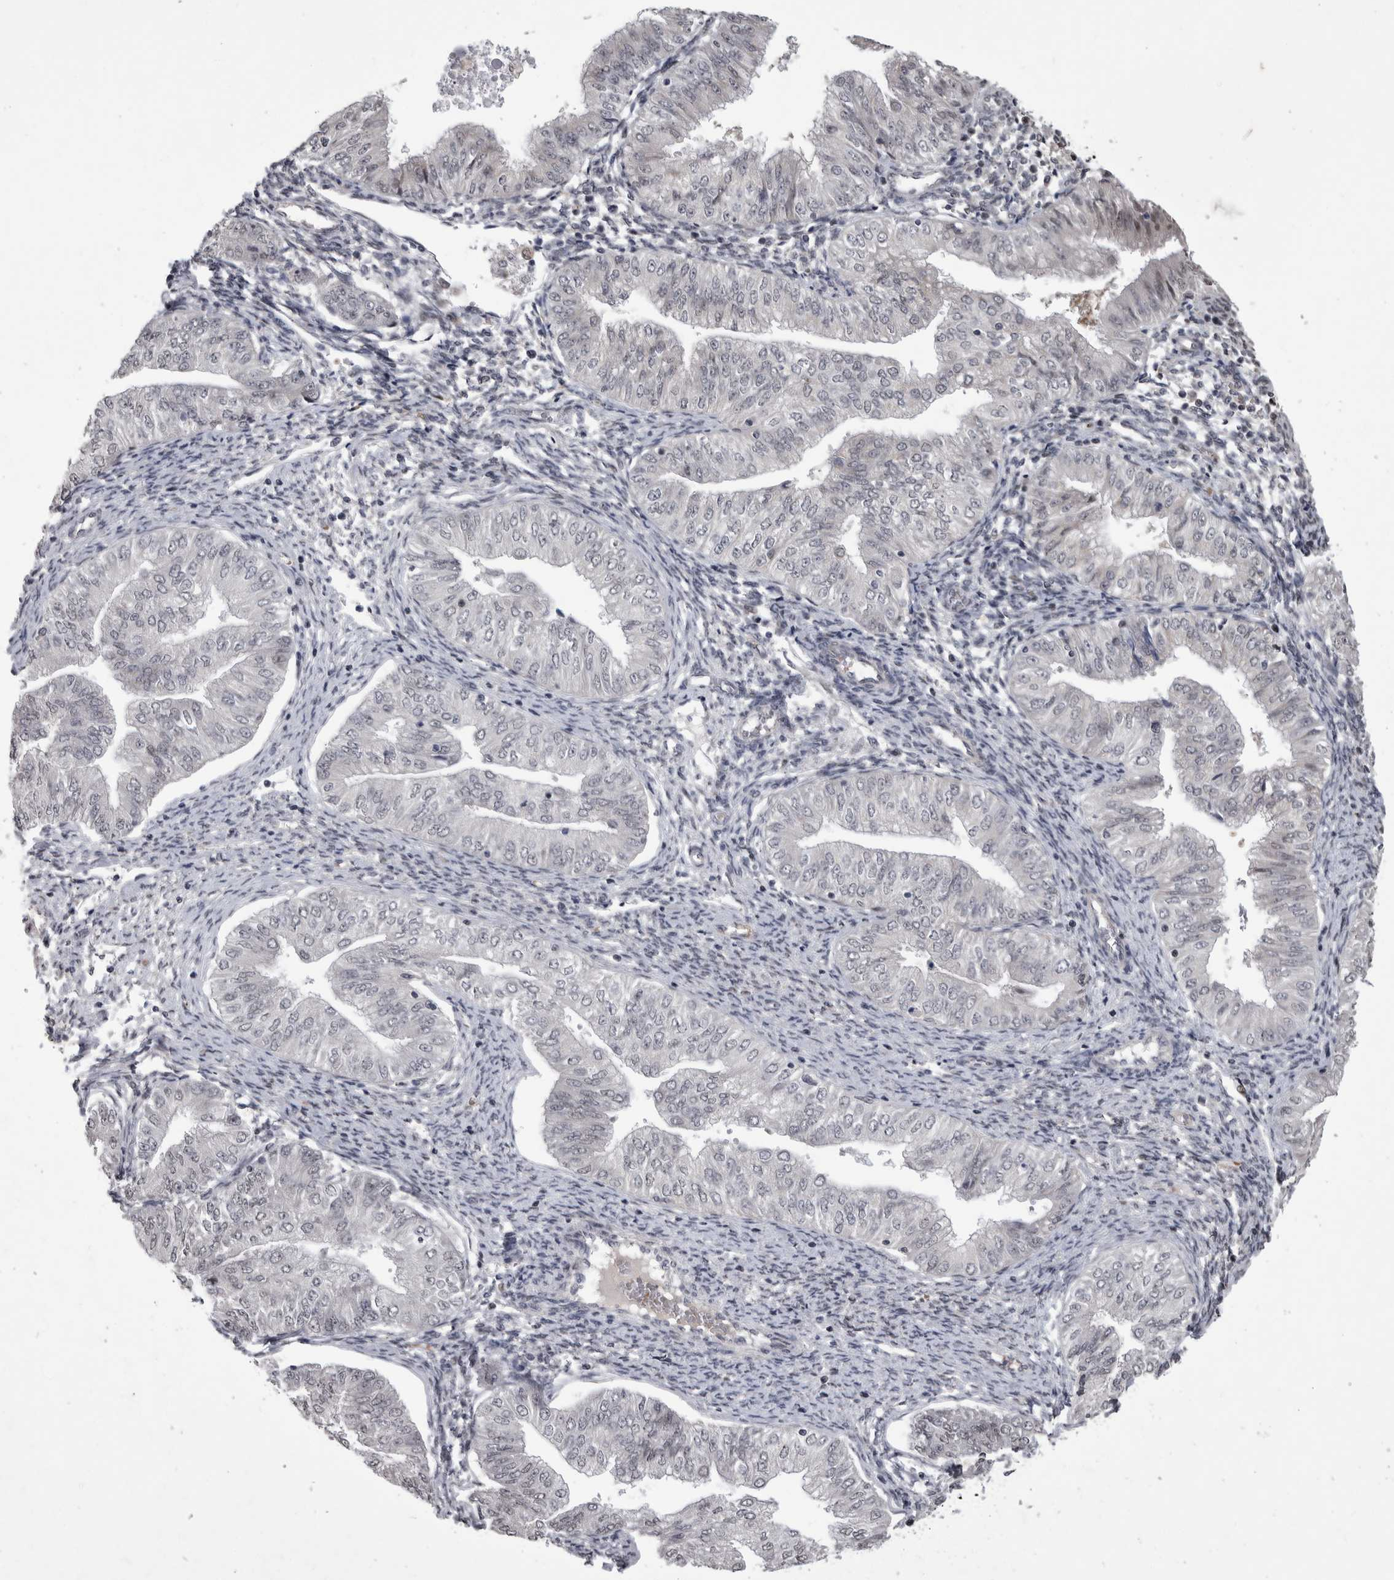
{"staining": {"intensity": "negative", "quantity": "none", "location": "none"}, "tissue": "endometrial cancer", "cell_type": "Tumor cells", "image_type": "cancer", "snomed": [{"axis": "morphology", "description": "Normal tissue, NOS"}, {"axis": "morphology", "description": "Adenocarcinoma, NOS"}, {"axis": "topography", "description": "Endometrium"}], "caption": "Immunohistochemistry of human endometrial cancer (adenocarcinoma) shows no positivity in tumor cells.", "gene": "IFI44", "patient": {"sex": "female", "age": 53}}